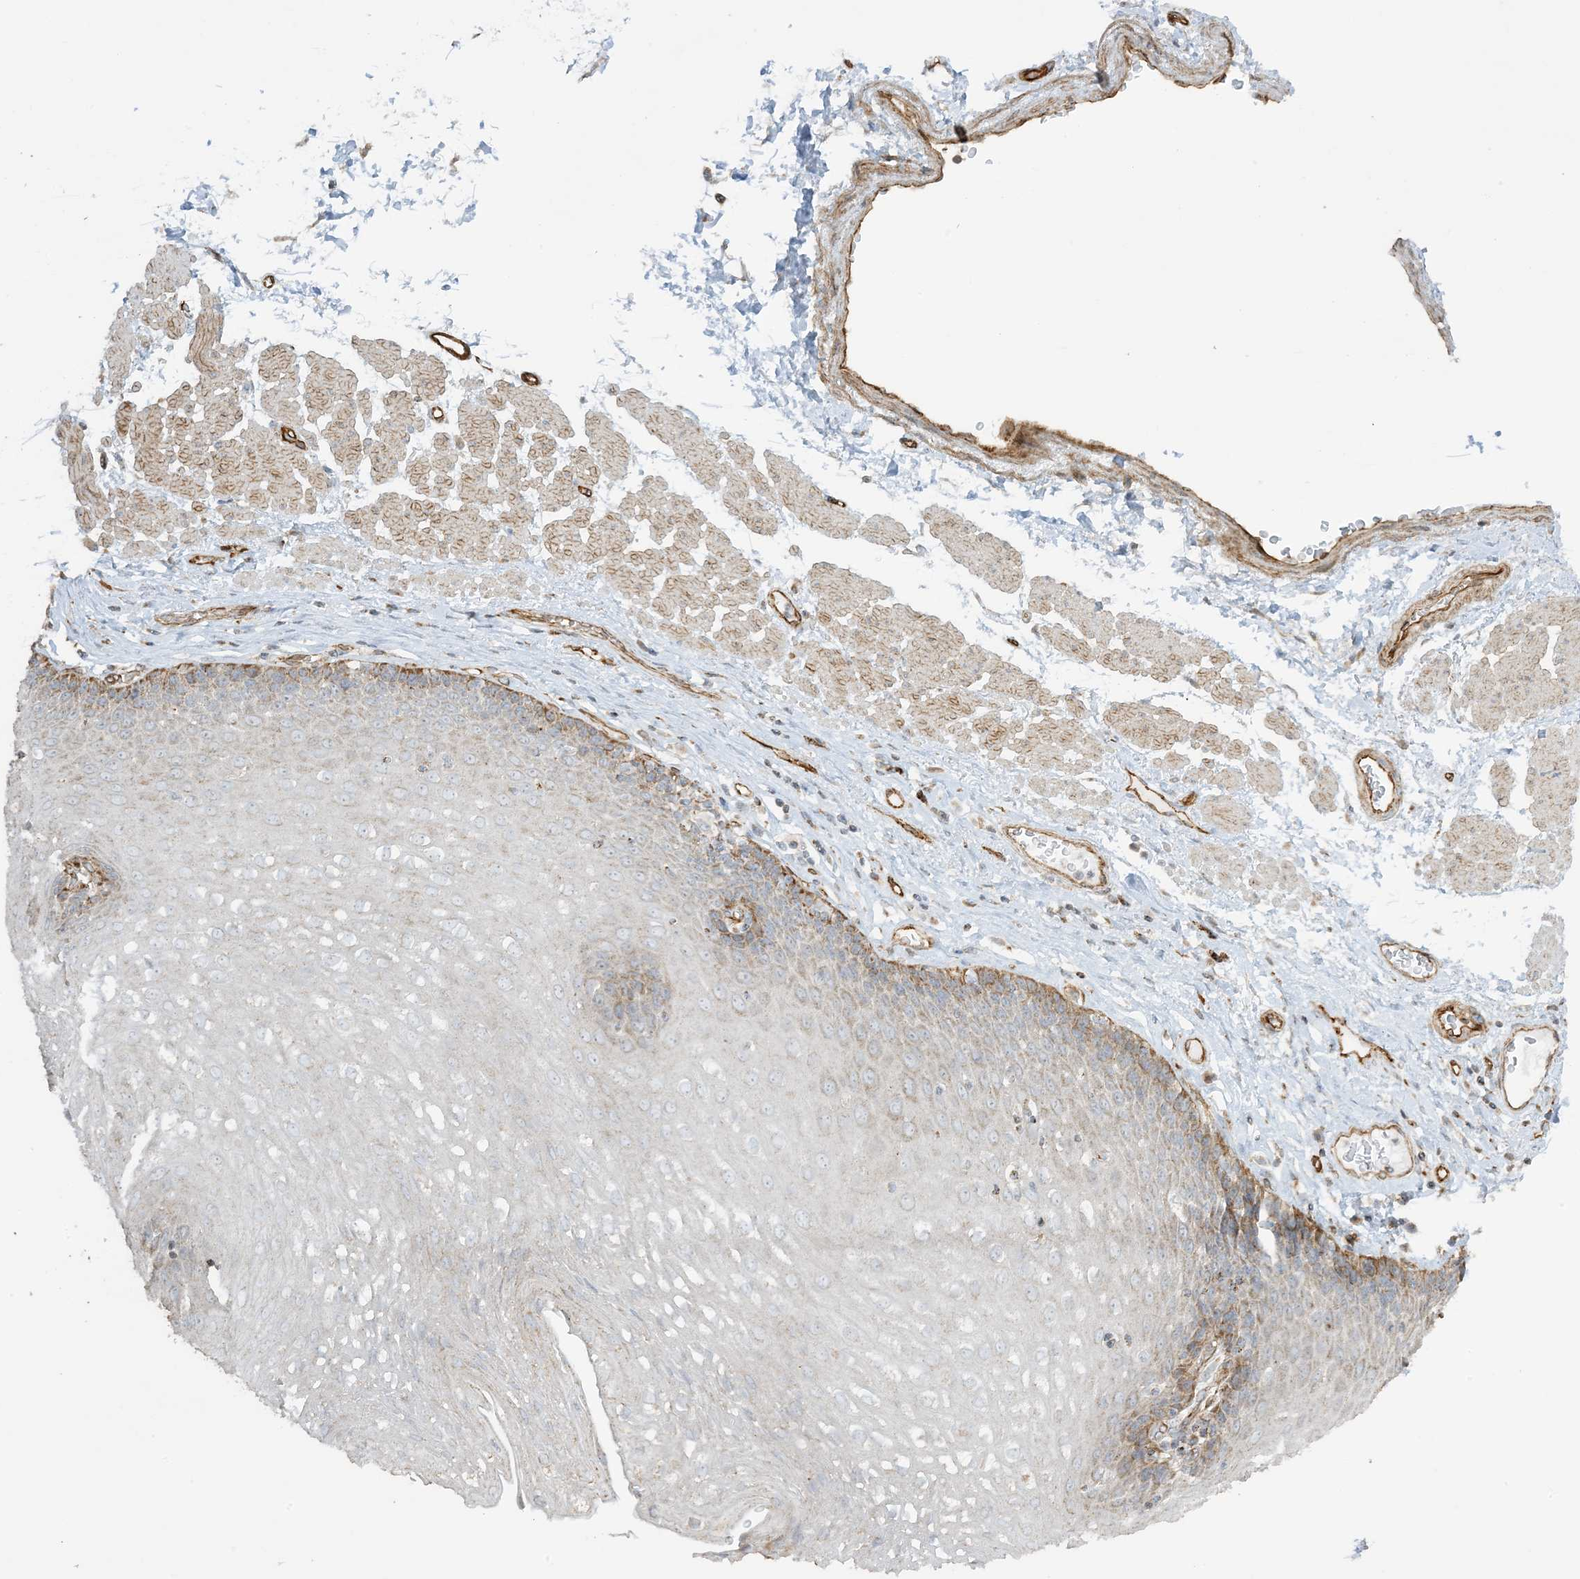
{"staining": {"intensity": "moderate", "quantity": "<25%", "location": "cytoplasmic/membranous"}, "tissue": "esophagus", "cell_type": "Squamous epithelial cells", "image_type": "normal", "snomed": [{"axis": "morphology", "description": "Normal tissue, NOS"}, {"axis": "topography", "description": "Esophagus"}], "caption": "Benign esophagus was stained to show a protein in brown. There is low levels of moderate cytoplasmic/membranous expression in about <25% of squamous epithelial cells. (DAB (3,3'-diaminobenzidine) = brown stain, brightfield microscopy at high magnification).", "gene": "AGA", "patient": {"sex": "female", "age": 66}}